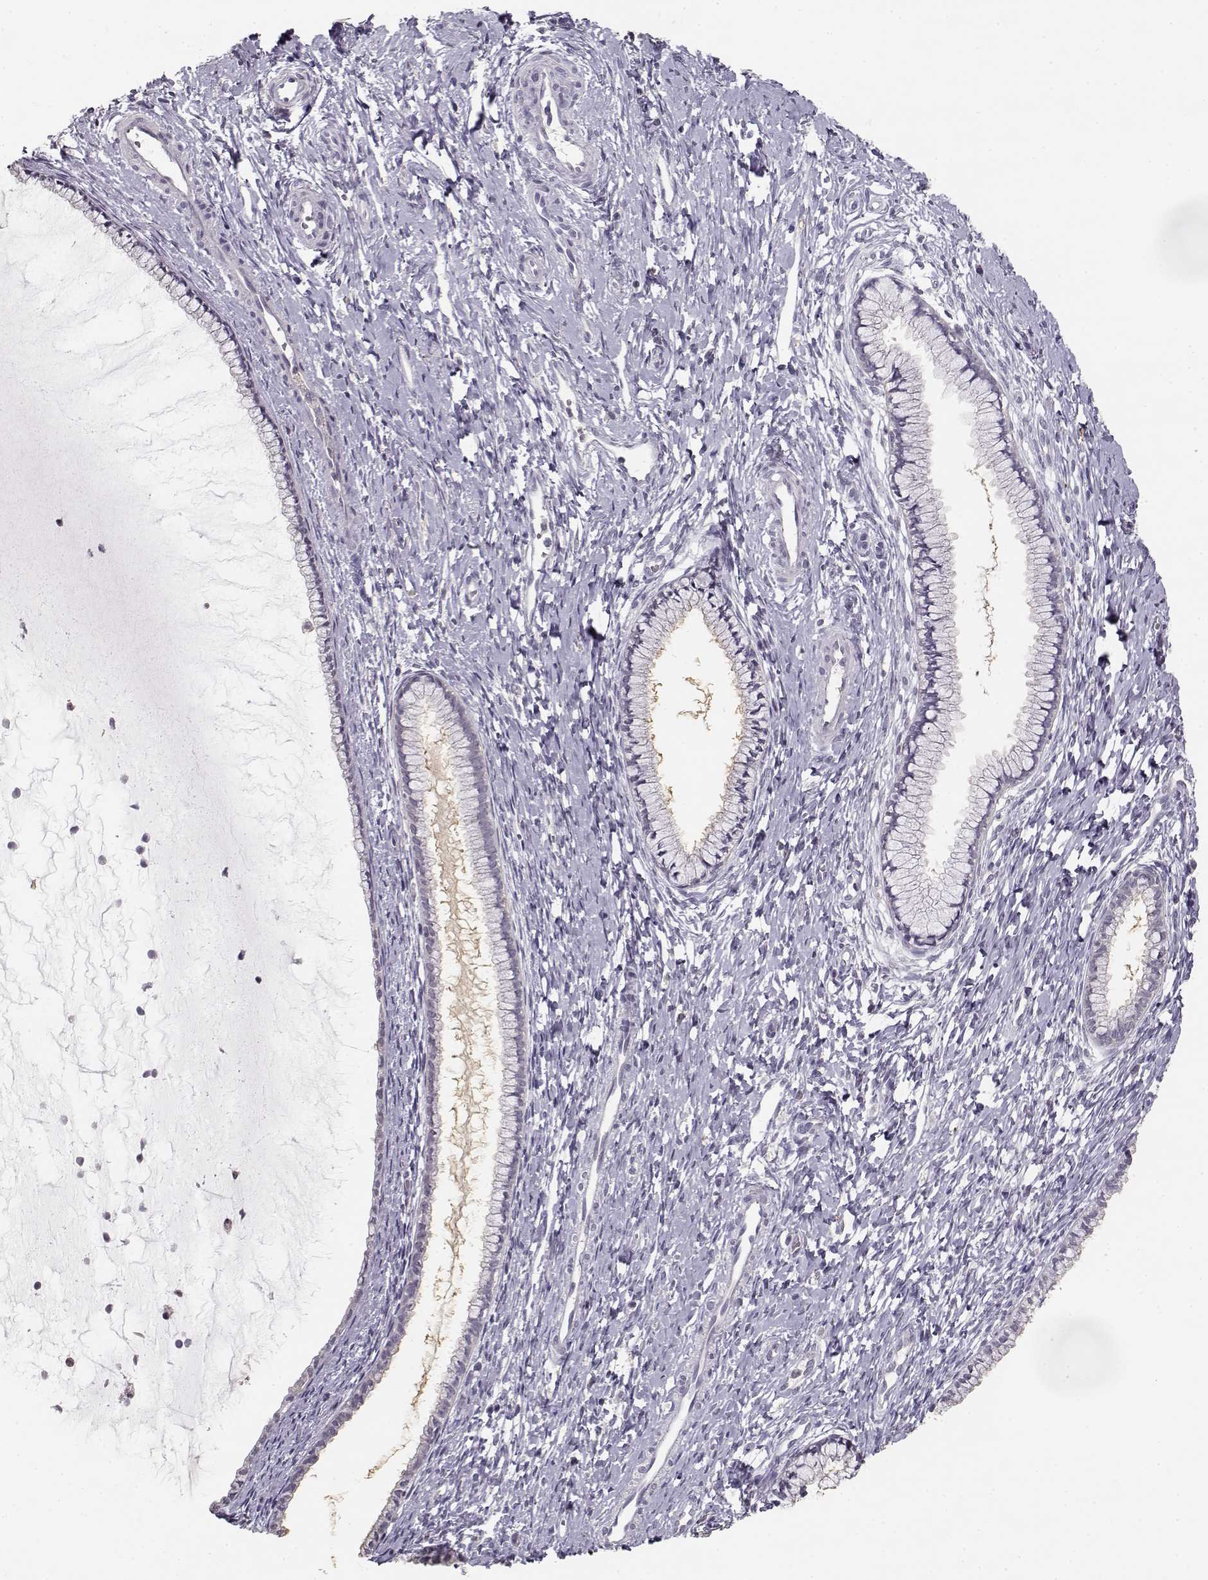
{"staining": {"intensity": "negative", "quantity": "none", "location": "none"}, "tissue": "cervix", "cell_type": "Glandular cells", "image_type": "normal", "snomed": [{"axis": "morphology", "description": "Normal tissue, NOS"}, {"axis": "topography", "description": "Cervix"}], "caption": "The image reveals no significant positivity in glandular cells of cervix.", "gene": "UROC1", "patient": {"sex": "female", "age": 40}}